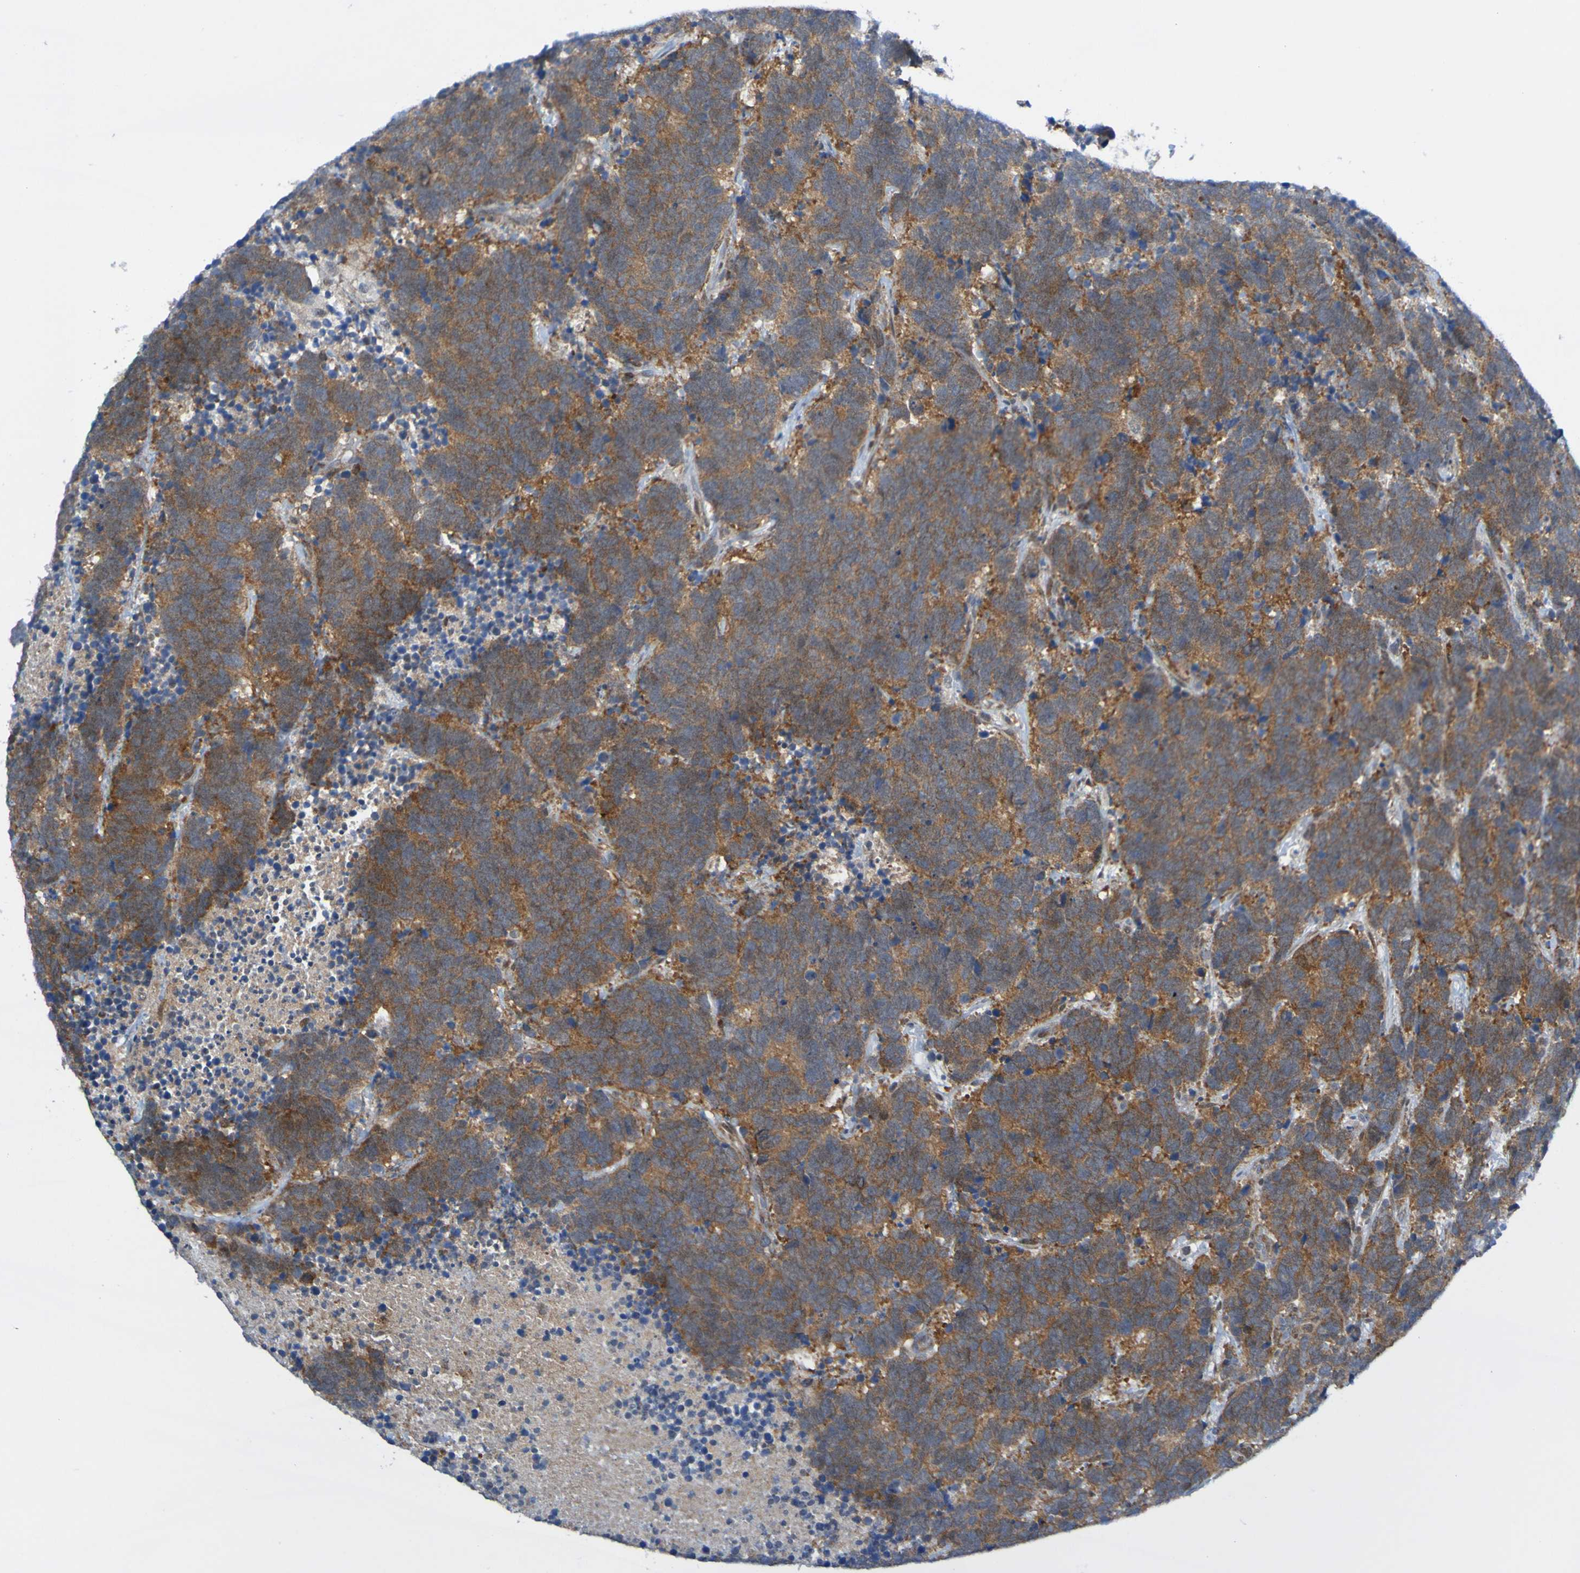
{"staining": {"intensity": "moderate", "quantity": ">75%", "location": "cytoplasmic/membranous"}, "tissue": "carcinoid", "cell_type": "Tumor cells", "image_type": "cancer", "snomed": [{"axis": "morphology", "description": "Carcinoma, NOS"}, {"axis": "morphology", "description": "Carcinoid, malignant, NOS"}, {"axis": "topography", "description": "Urinary bladder"}], "caption": "Tumor cells exhibit moderate cytoplasmic/membranous expression in about >75% of cells in carcinoid. Ihc stains the protein in brown and the nuclei are stained blue.", "gene": "ATIC", "patient": {"sex": "male", "age": 57}}